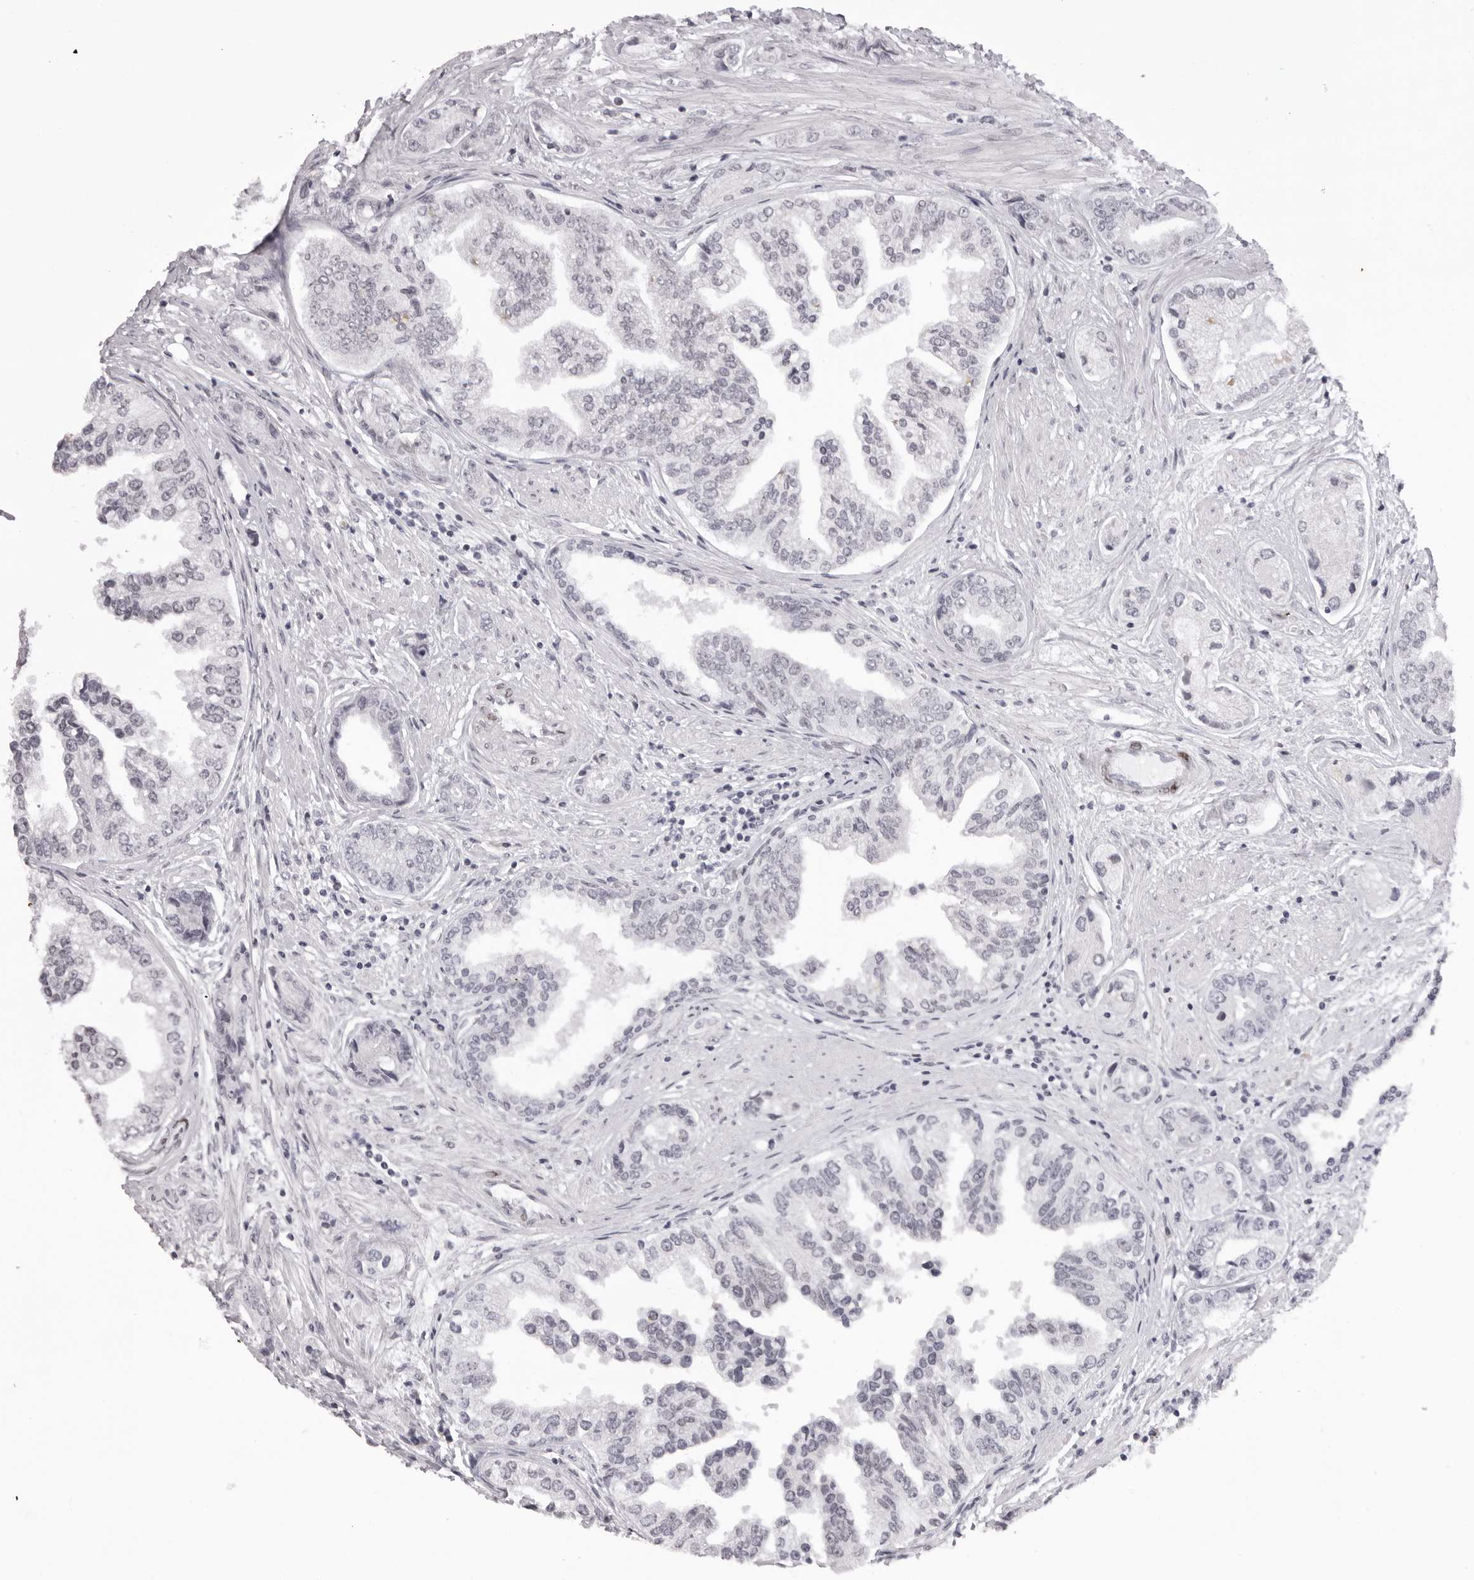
{"staining": {"intensity": "negative", "quantity": "none", "location": "none"}, "tissue": "prostate cancer", "cell_type": "Tumor cells", "image_type": "cancer", "snomed": [{"axis": "morphology", "description": "Adenocarcinoma, High grade"}, {"axis": "topography", "description": "Prostate"}], "caption": "Tumor cells are negative for brown protein staining in prostate cancer (high-grade adenocarcinoma).", "gene": "MAFK", "patient": {"sex": "male", "age": 61}}